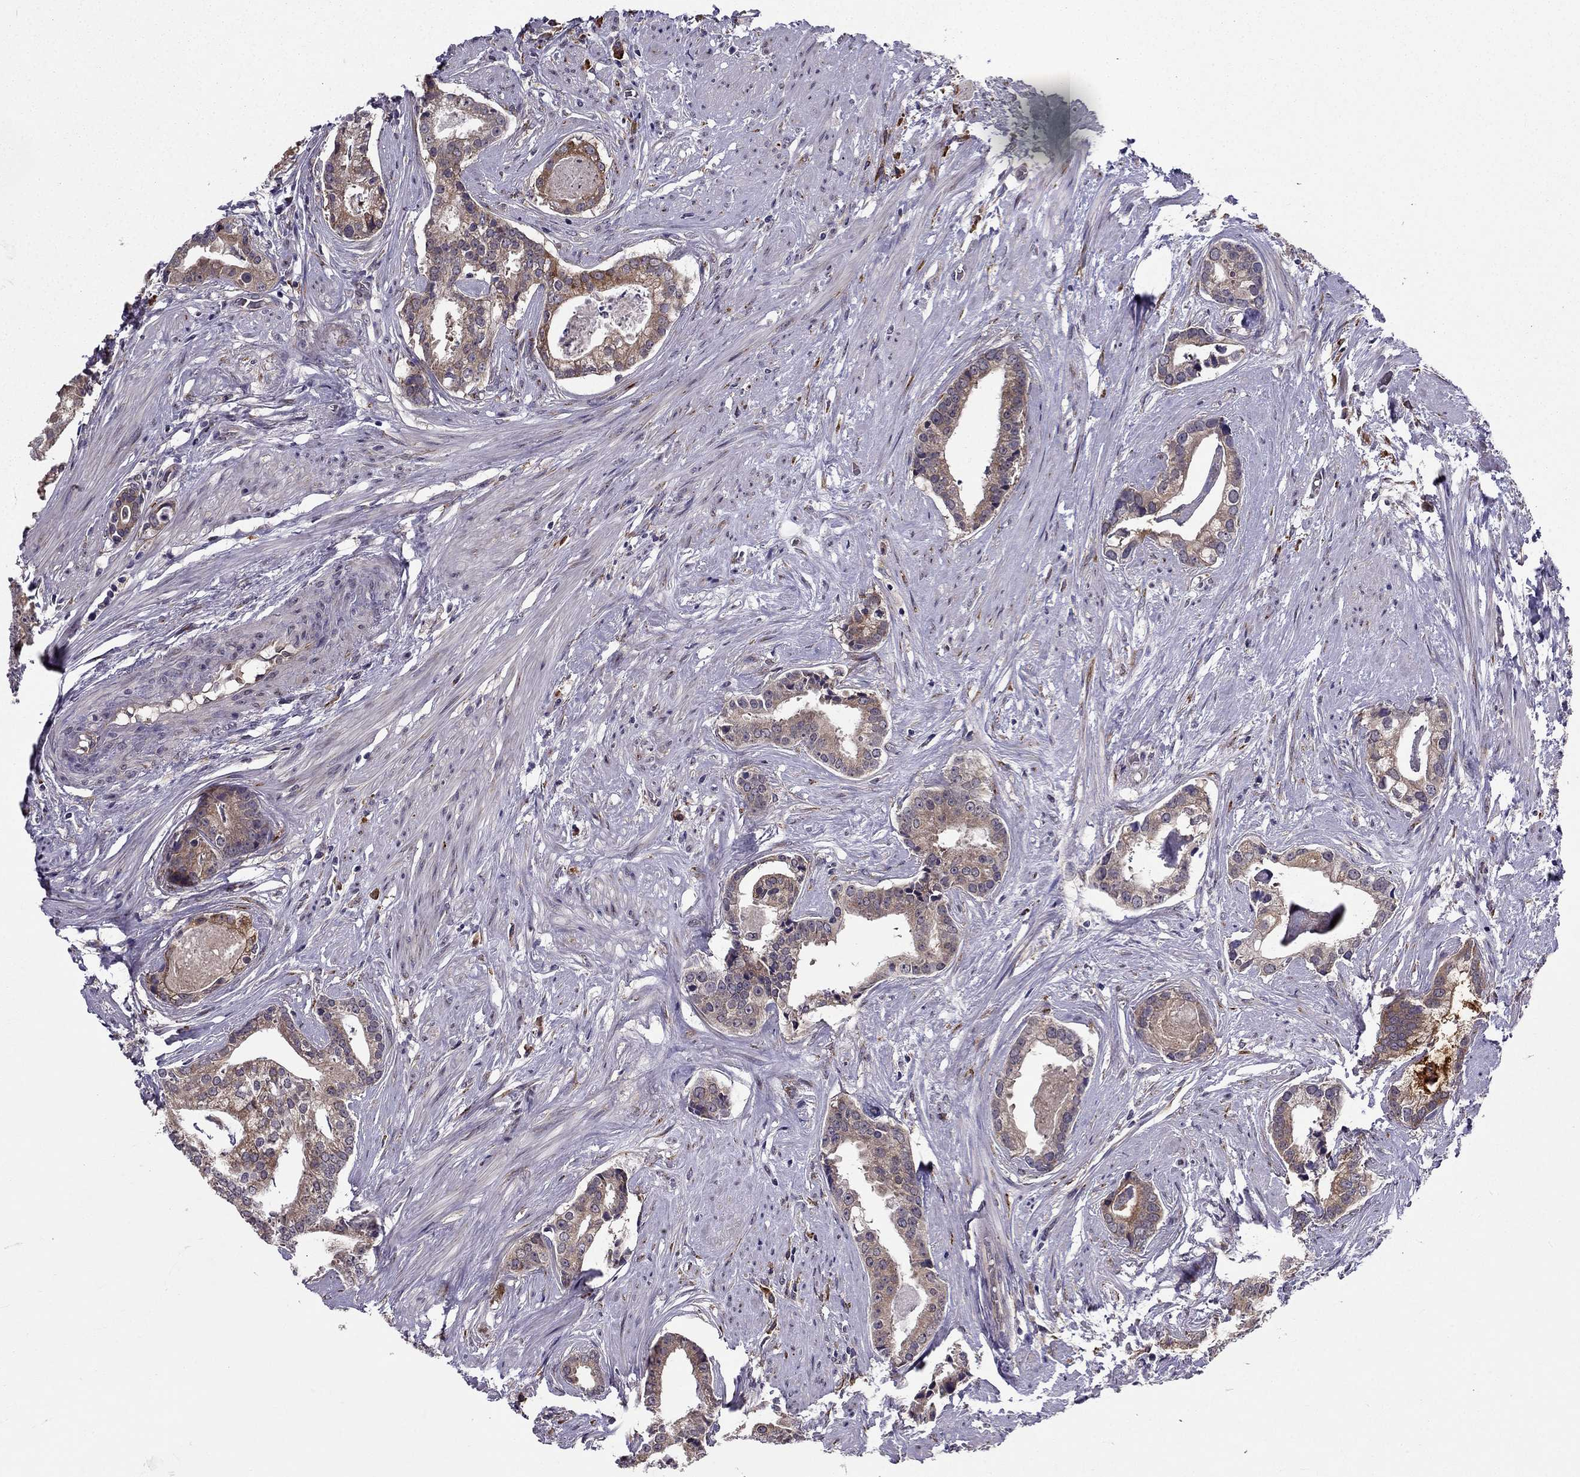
{"staining": {"intensity": "moderate", "quantity": "<25%", "location": "cytoplasmic/membranous"}, "tissue": "prostate cancer", "cell_type": "Tumor cells", "image_type": "cancer", "snomed": [{"axis": "morphology", "description": "Adenocarcinoma, NOS"}, {"axis": "topography", "description": "Prostate and seminal vesicle, NOS"}, {"axis": "topography", "description": "Prostate"}], "caption": "Tumor cells demonstrate moderate cytoplasmic/membranous staining in approximately <25% of cells in adenocarcinoma (prostate). (IHC, brightfield microscopy, high magnification).", "gene": "ARHGEF28", "patient": {"sex": "male", "age": 44}}